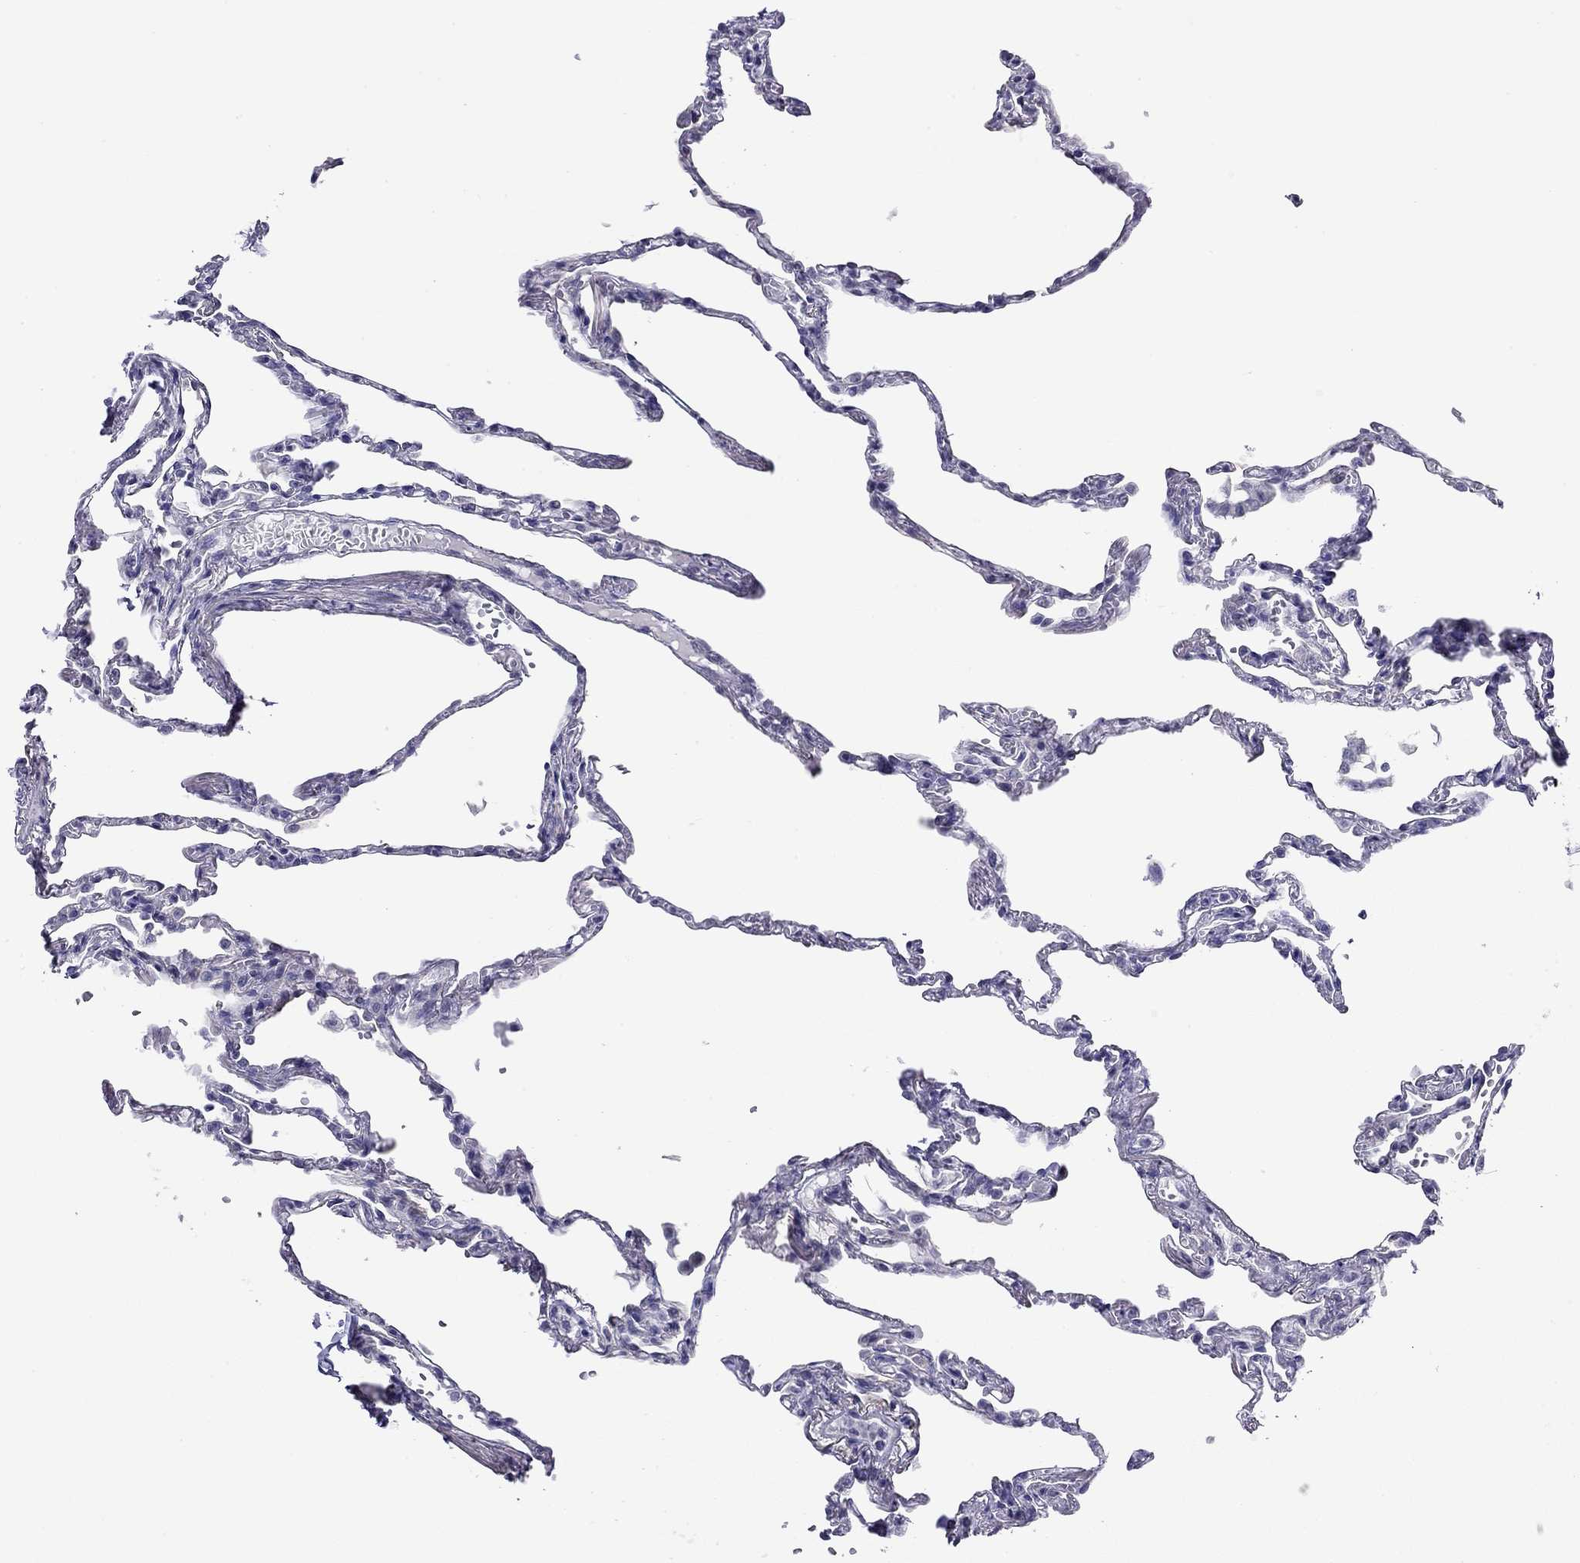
{"staining": {"intensity": "negative", "quantity": "none", "location": "none"}, "tissue": "lung", "cell_type": "Alveolar cells", "image_type": "normal", "snomed": [{"axis": "morphology", "description": "Normal tissue, NOS"}, {"axis": "topography", "description": "Lung"}], "caption": "This is a photomicrograph of IHC staining of normal lung, which shows no staining in alveolar cells.", "gene": "MYMX", "patient": {"sex": "male", "age": 78}}